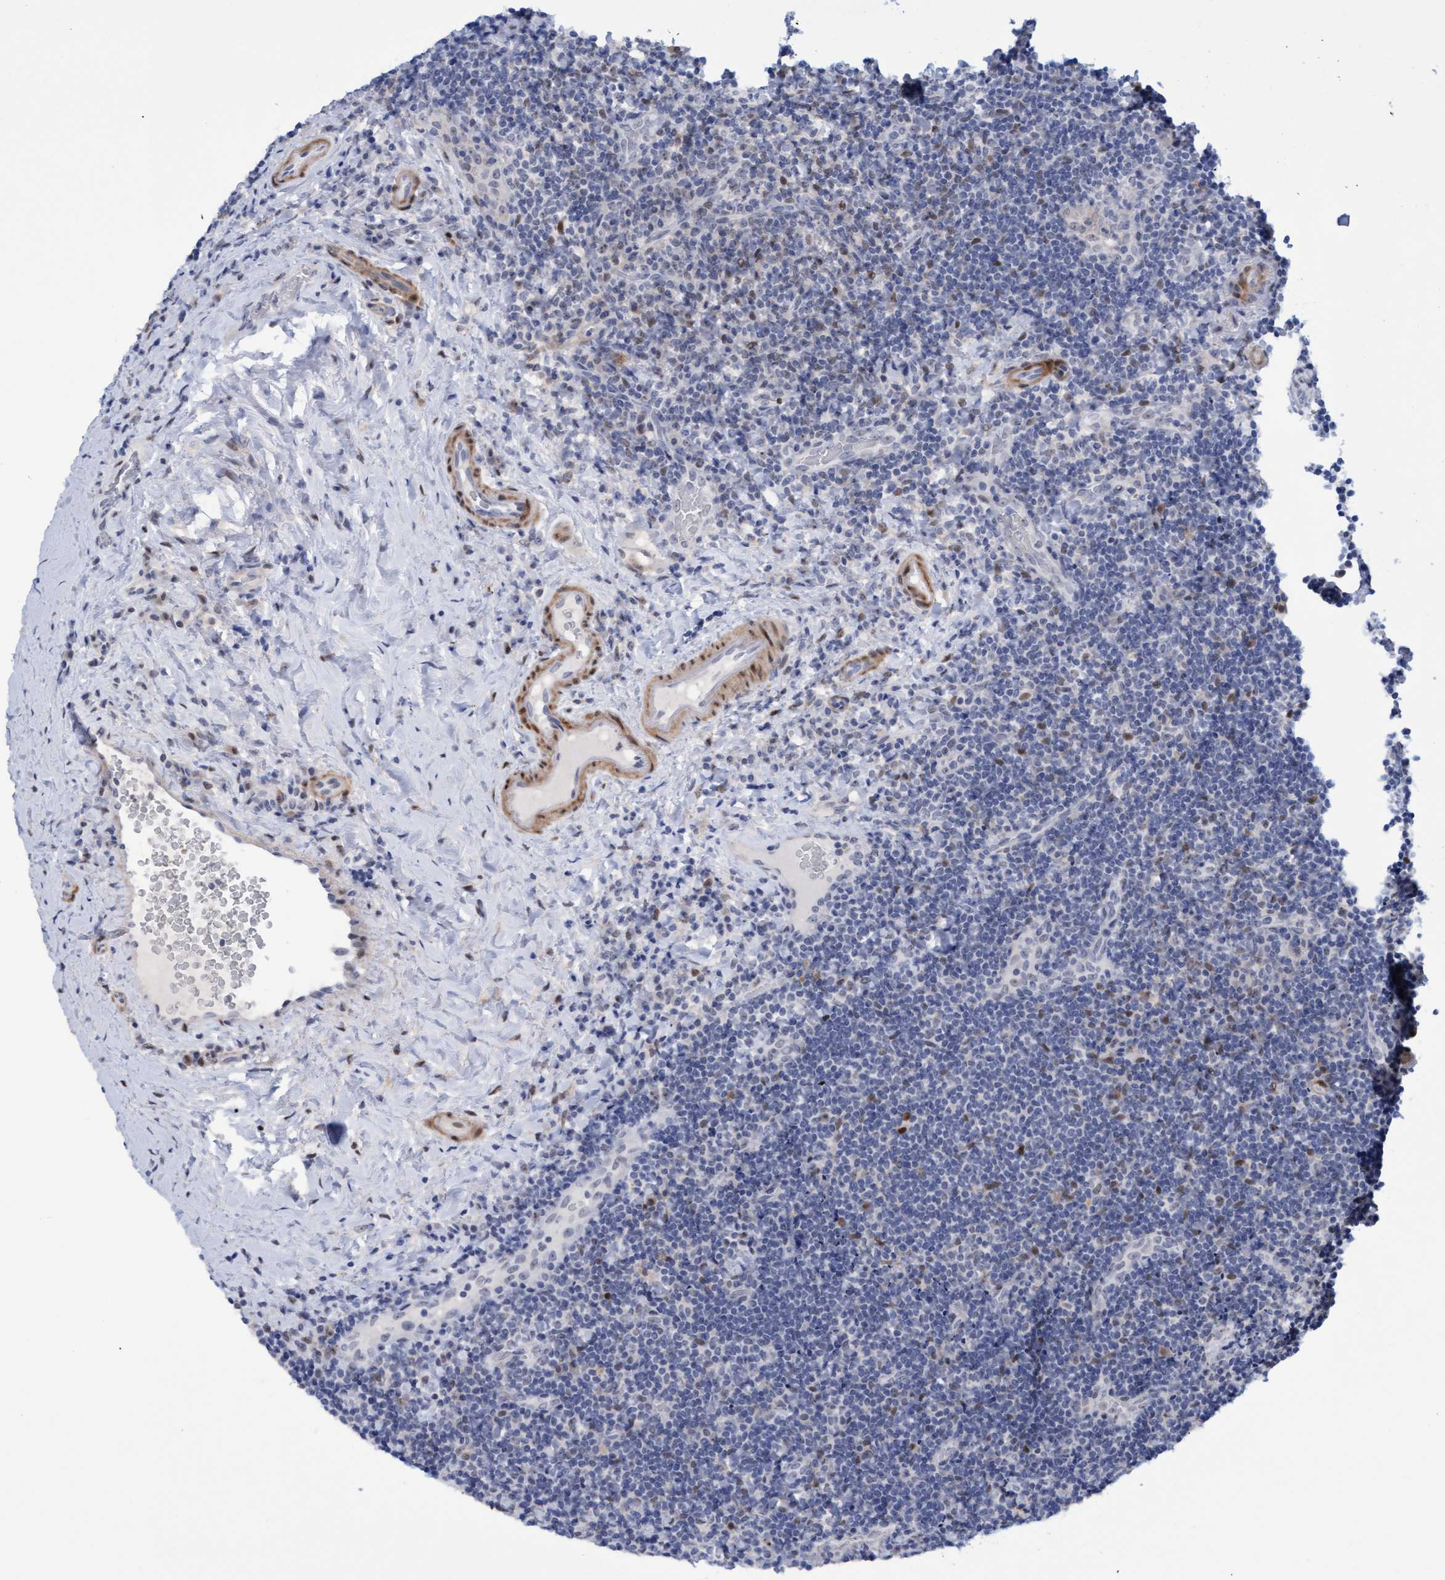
{"staining": {"intensity": "strong", "quantity": "<25%", "location": "nuclear"}, "tissue": "lymphoma", "cell_type": "Tumor cells", "image_type": "cancer", "snomed": [{"axis": "morphology", "description": "Malignant lymphoma, non-Hodgkin's type, High grade"}, {"axis": "topography", "description": "Tonsil"}], "caption": "A high-resolution photomicrograph shows IHC staining of malignant lymphoma, non-Hodgkin's type (high-grade), which shows strong nuclear staining in about <25% of tumor cells.", "gene": "PINX1", "patient": {"sex": "female", "age": 36}}